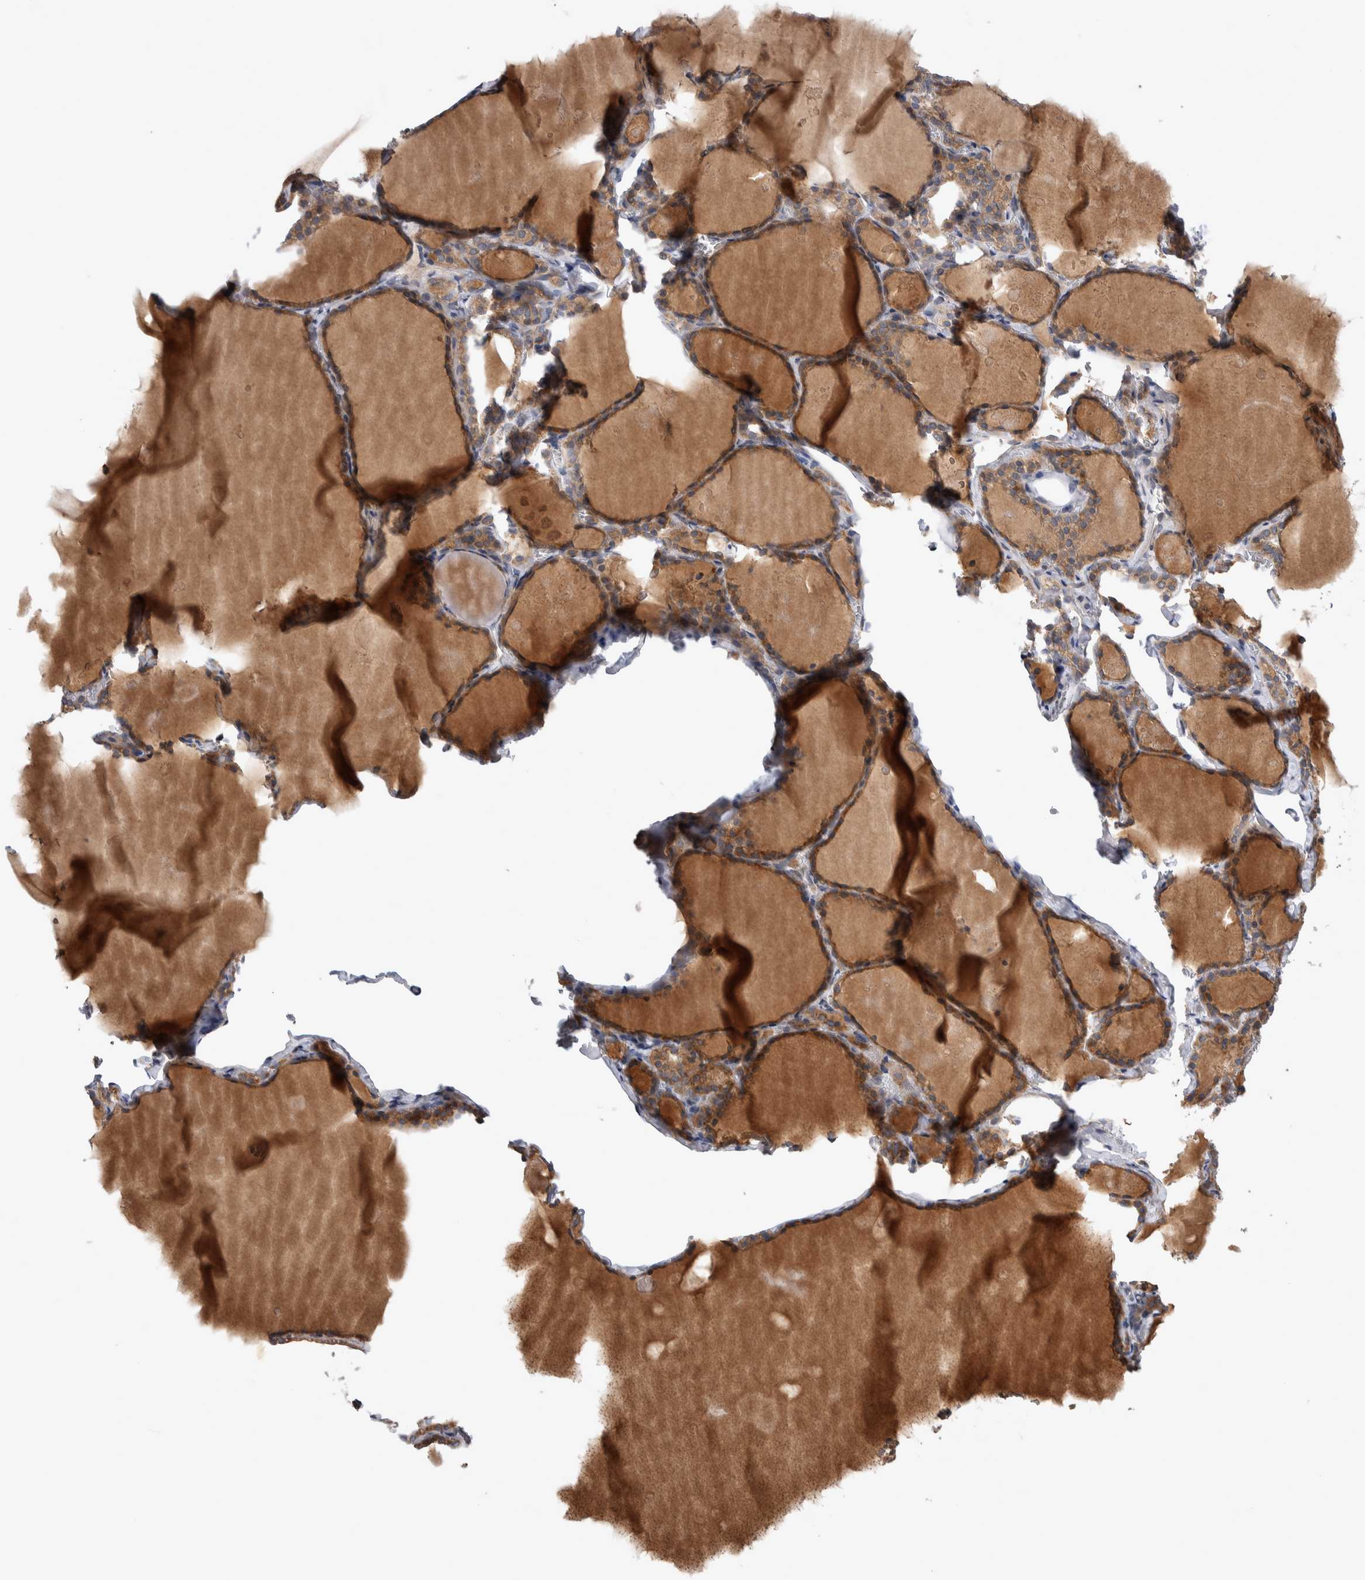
{"staining": {"intensity": "moderate", "quantity": ">75%", "location": "cytoplasmic/membranous"}, "tissue": "thyroid gland", "cell_type": "Glandular cells", "image_type": "normal", "snomed": [{"axis": "morphology", "description": "Normal tissue, NOS"}, {"axis": "topography", "description": "Thyroid gland"}], "caption": "Thyroid gland stained with immunohistochemistry exhibits moderate cytoplasmic/membranous staining in about >75% of glandular cells.", "gene": "IBTK", "patient": {"sex": "male", "age": 56}}